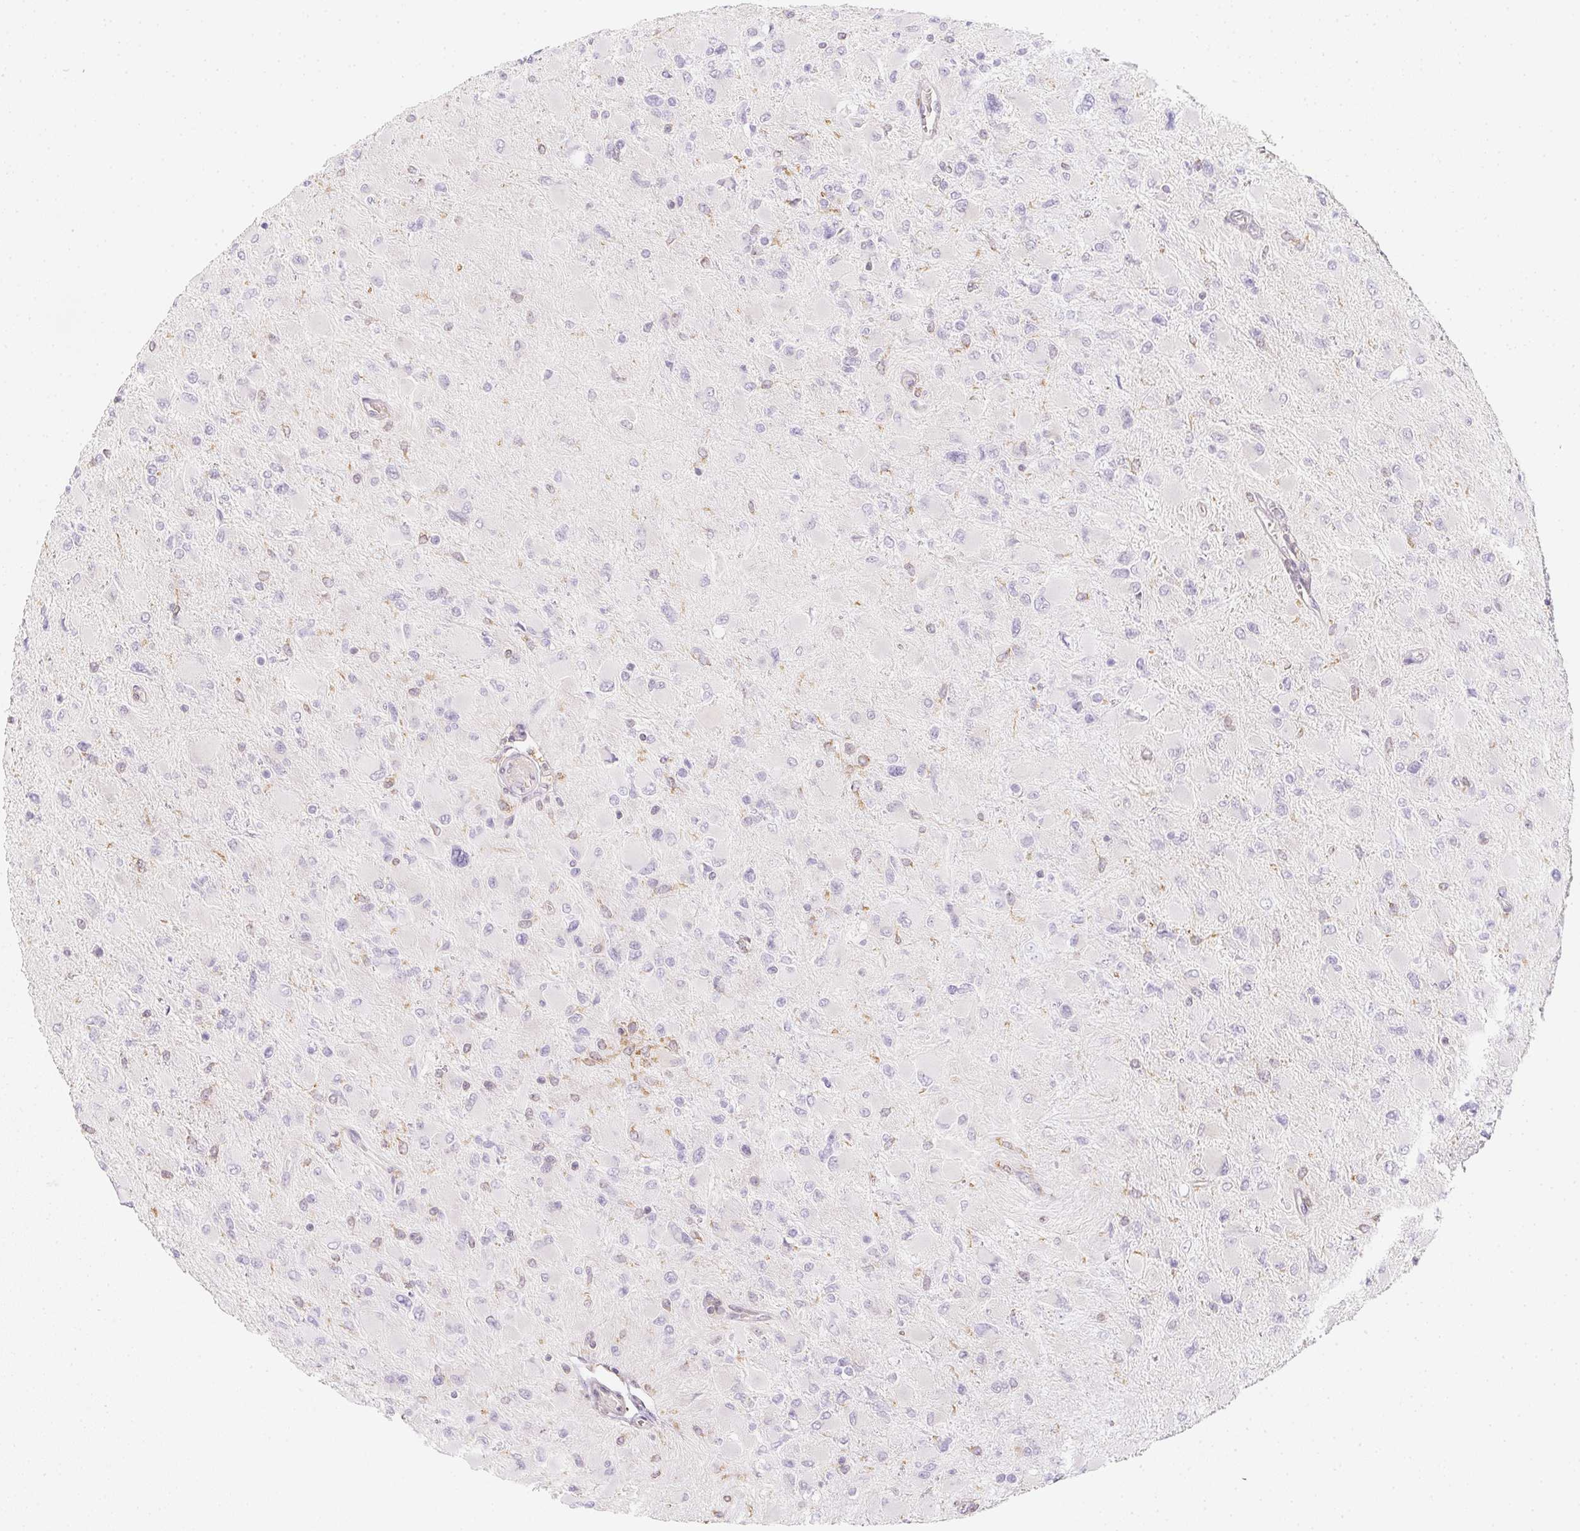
{"staining": {"intensity": "negative", "quantity": "none", "location": "none"}, "tissue": "glioma", "cell_type": "Tumor cells", "image_type": "cancer", "snomed": [{"axis": "morphology", "description": "Glioma, malignant, High grade"}, {"axis": "topography", "description": "Cerebral cortex"}], "caption": "An image of glioma stained for a protein reveals no brown staining in tumor cells.", "gene": "SOAT1", "patient": {"sex": "female", "age": 36}}